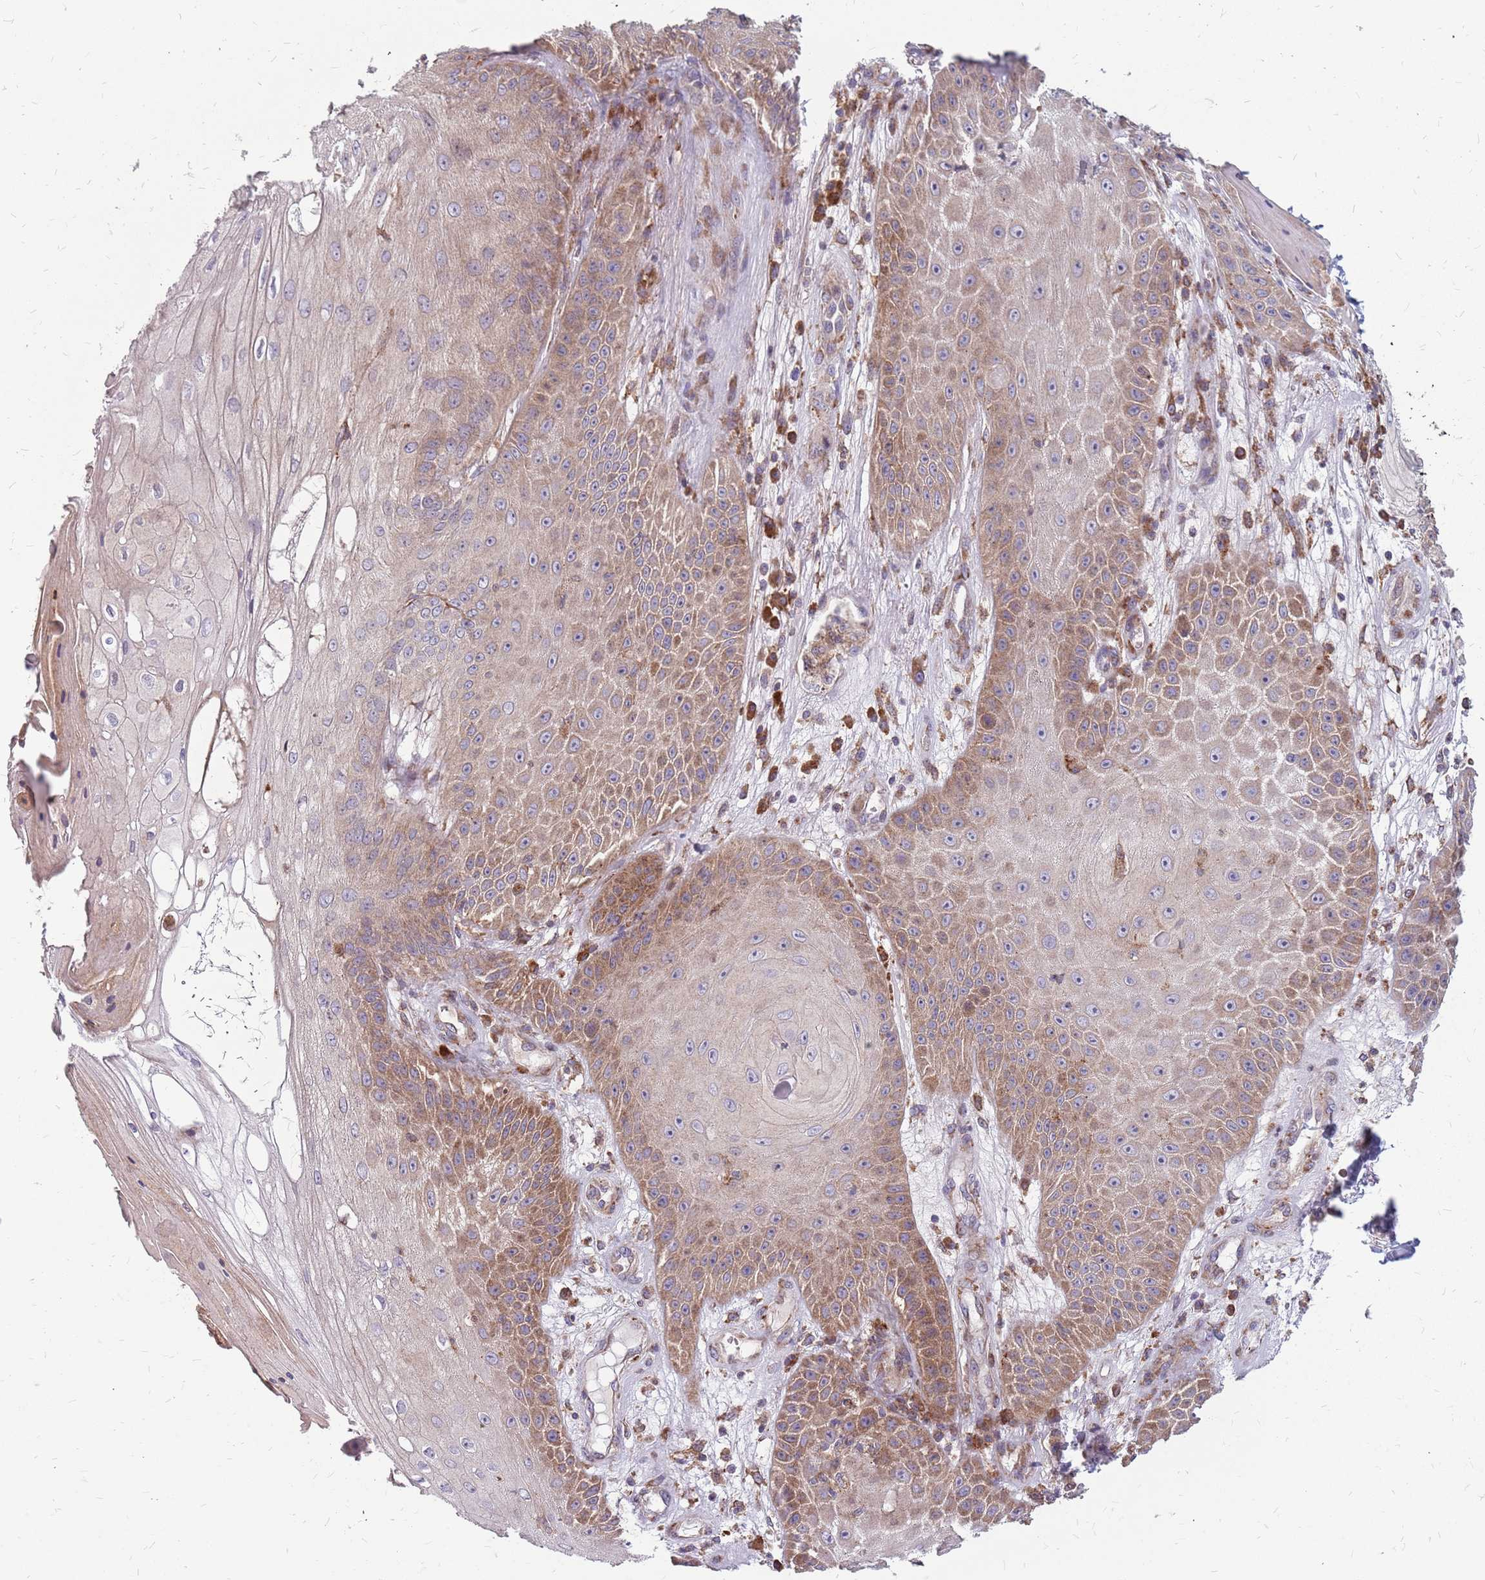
{"staining": {"intensity": "moderate", "quantity": "25%-75%", "location": "cytoplasmic/membranous"}, "tissue": "skin cancer", "cell_type": "Tumor cells", "image_type": "cancer", "snomed": [{"axis": "morphology", "description": "Squamous cell carcinoma, NOS"}, {"axis": "topography", "description": "Skin"}], "caption": "Immunohistochemical staining of human squamous cell carcinoma (skin) demonstrates medium levels of moderate cytoplasmic/membranous protein staining in about 25%-75% of tumor cells. (DAB IHC, brown staining for protein, blue staining for nuclei).", "gene": "NME4", "patient": {"sex": "male", "age": 70}}